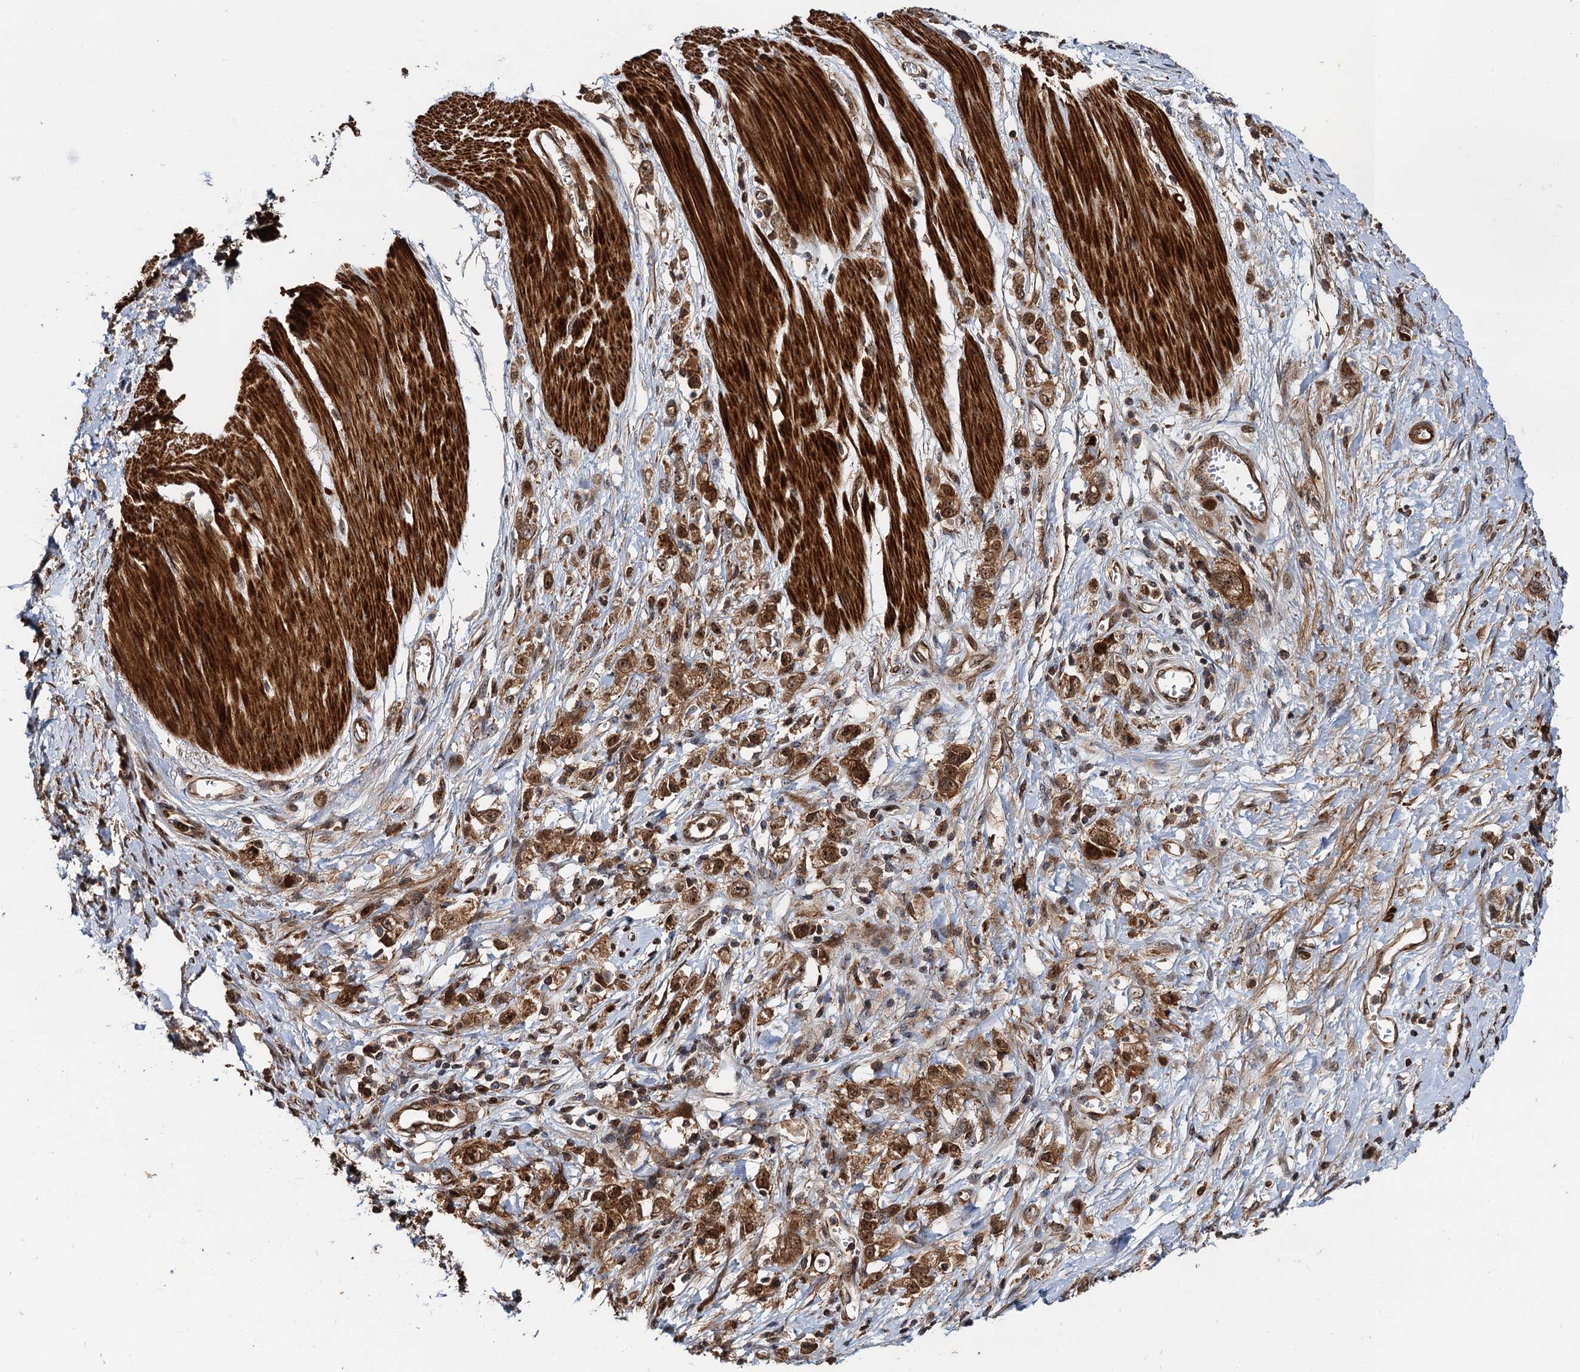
{"staining": {"intensity": "moderate", "quantity": ">75%", "location": "cytoplasmic/membranous,nuclear"}, "tissue": "stomach cancer", "cell_type": "Tumor cells", "image_type": "cancer", "snomed": [{"axis": "morphology", "description": "Adenocarcinoma, NOS"}, {"axis": "topography", "description": "Stomach"}], "caption": "Stomach cancer stained for a protein (brown) shows moderate cytoplasmic/membranous and nuclear positive positivity in approximately >75% of tumor cells.", "gene": "BORA", "patient": {"sex": "female", "age": 76}}